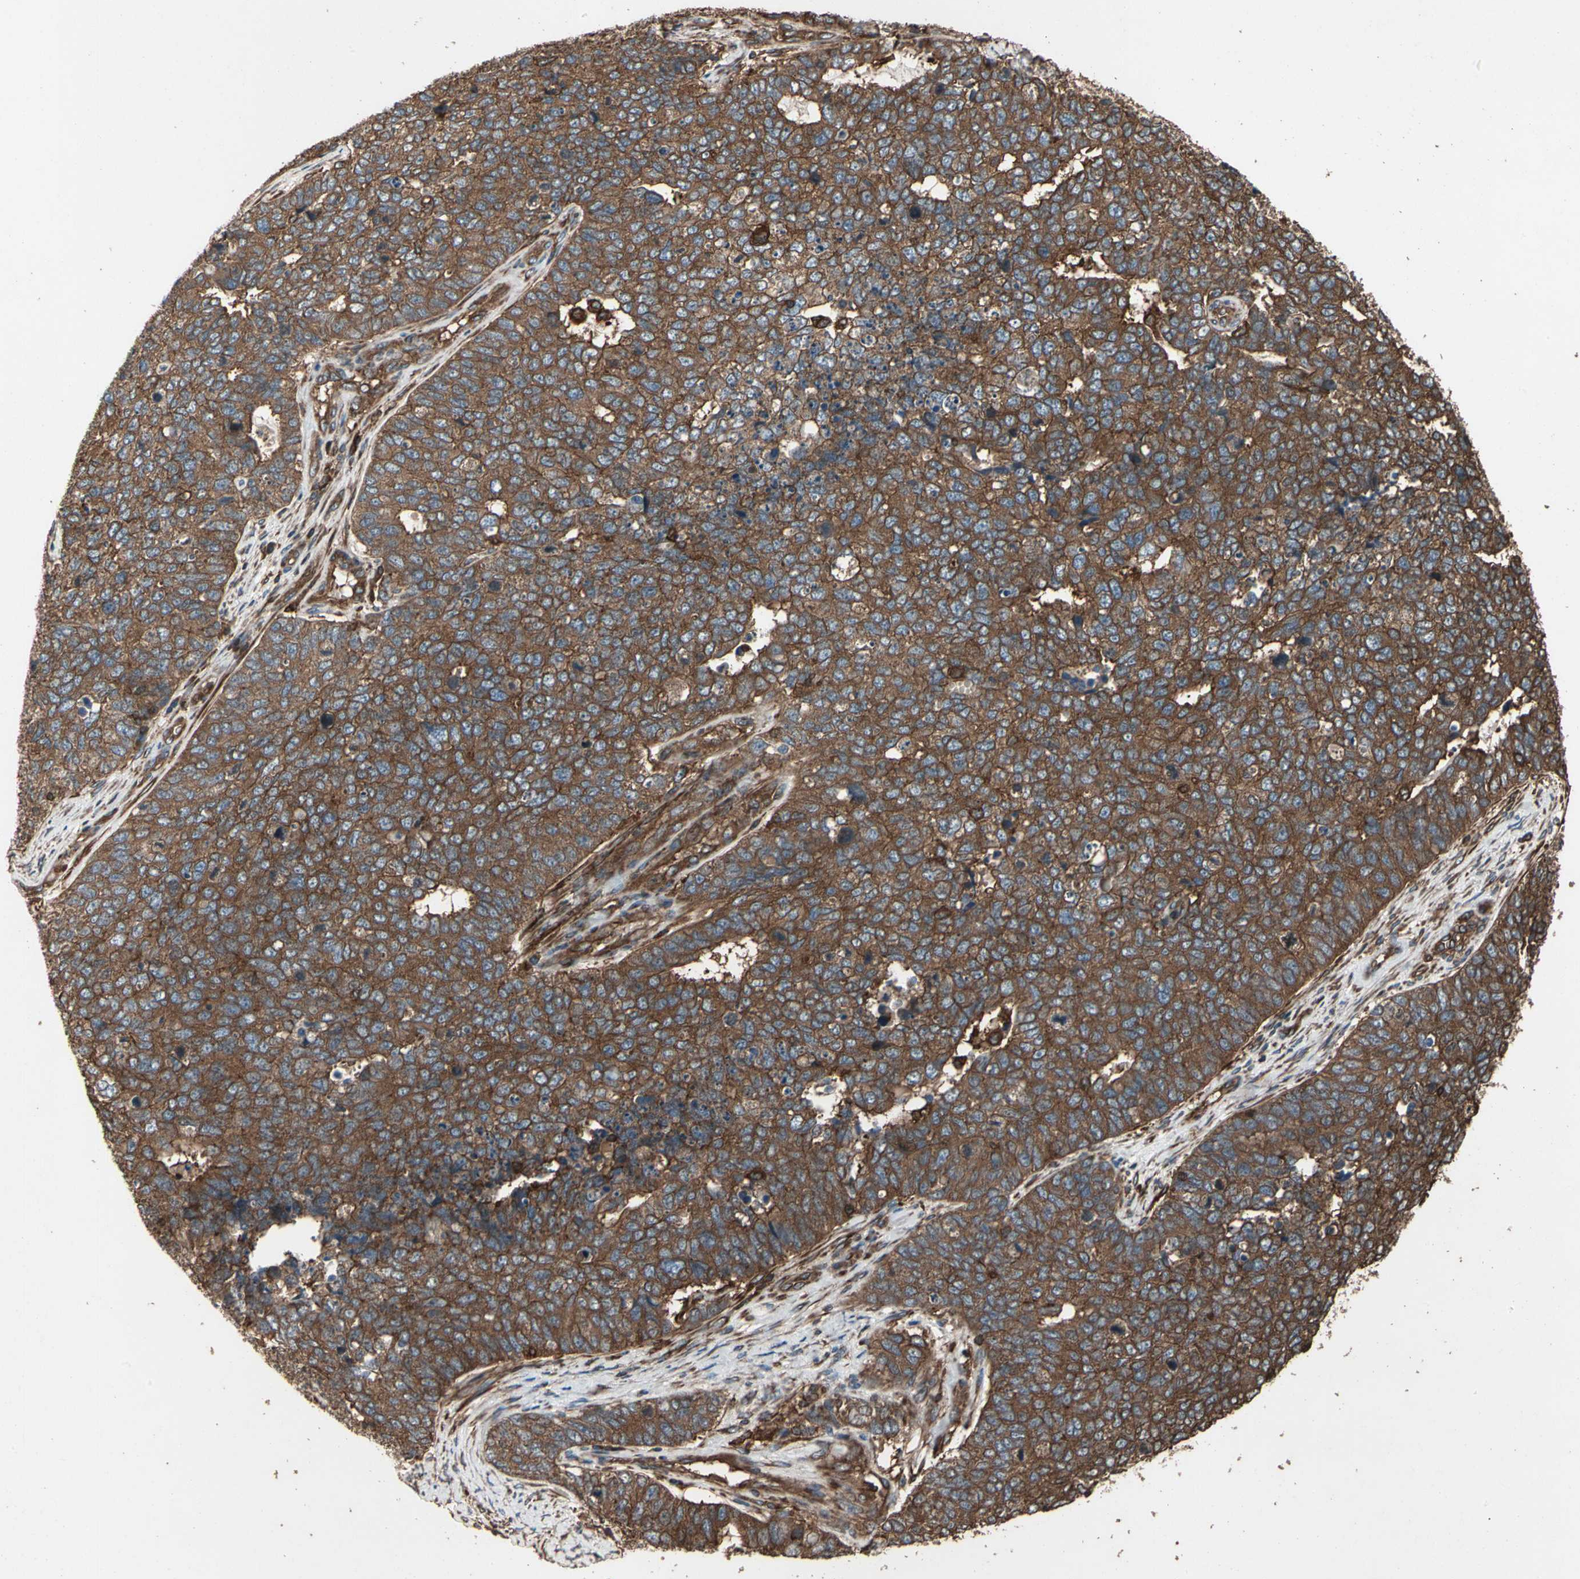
{"staining": {"intensity": "strong", "quantity": ">75%", "location": "cytoplasmic/membranous"}, "tissue": "cervical cancer", "cell_type": "Tumor cells", "image_type": "cancer", "snomed": [{"axis": "morphology", "description": "Squamous cell carcinoma, NOS"}, {"axis": "topography", "description": "Cervix"}], "caption": "The histopathology image exhibits staining of cervical squamous cell carcinoma, revealing strong cytoplasmic/membranous protein staining (brown color) within tumor cells. (DAB (3,3'-diaminobenzidine) IHC, brown staining for protein, blue staining for nuclei).", "gene": "AGBL2", "patient": {"sex": "female", "age": 63}}